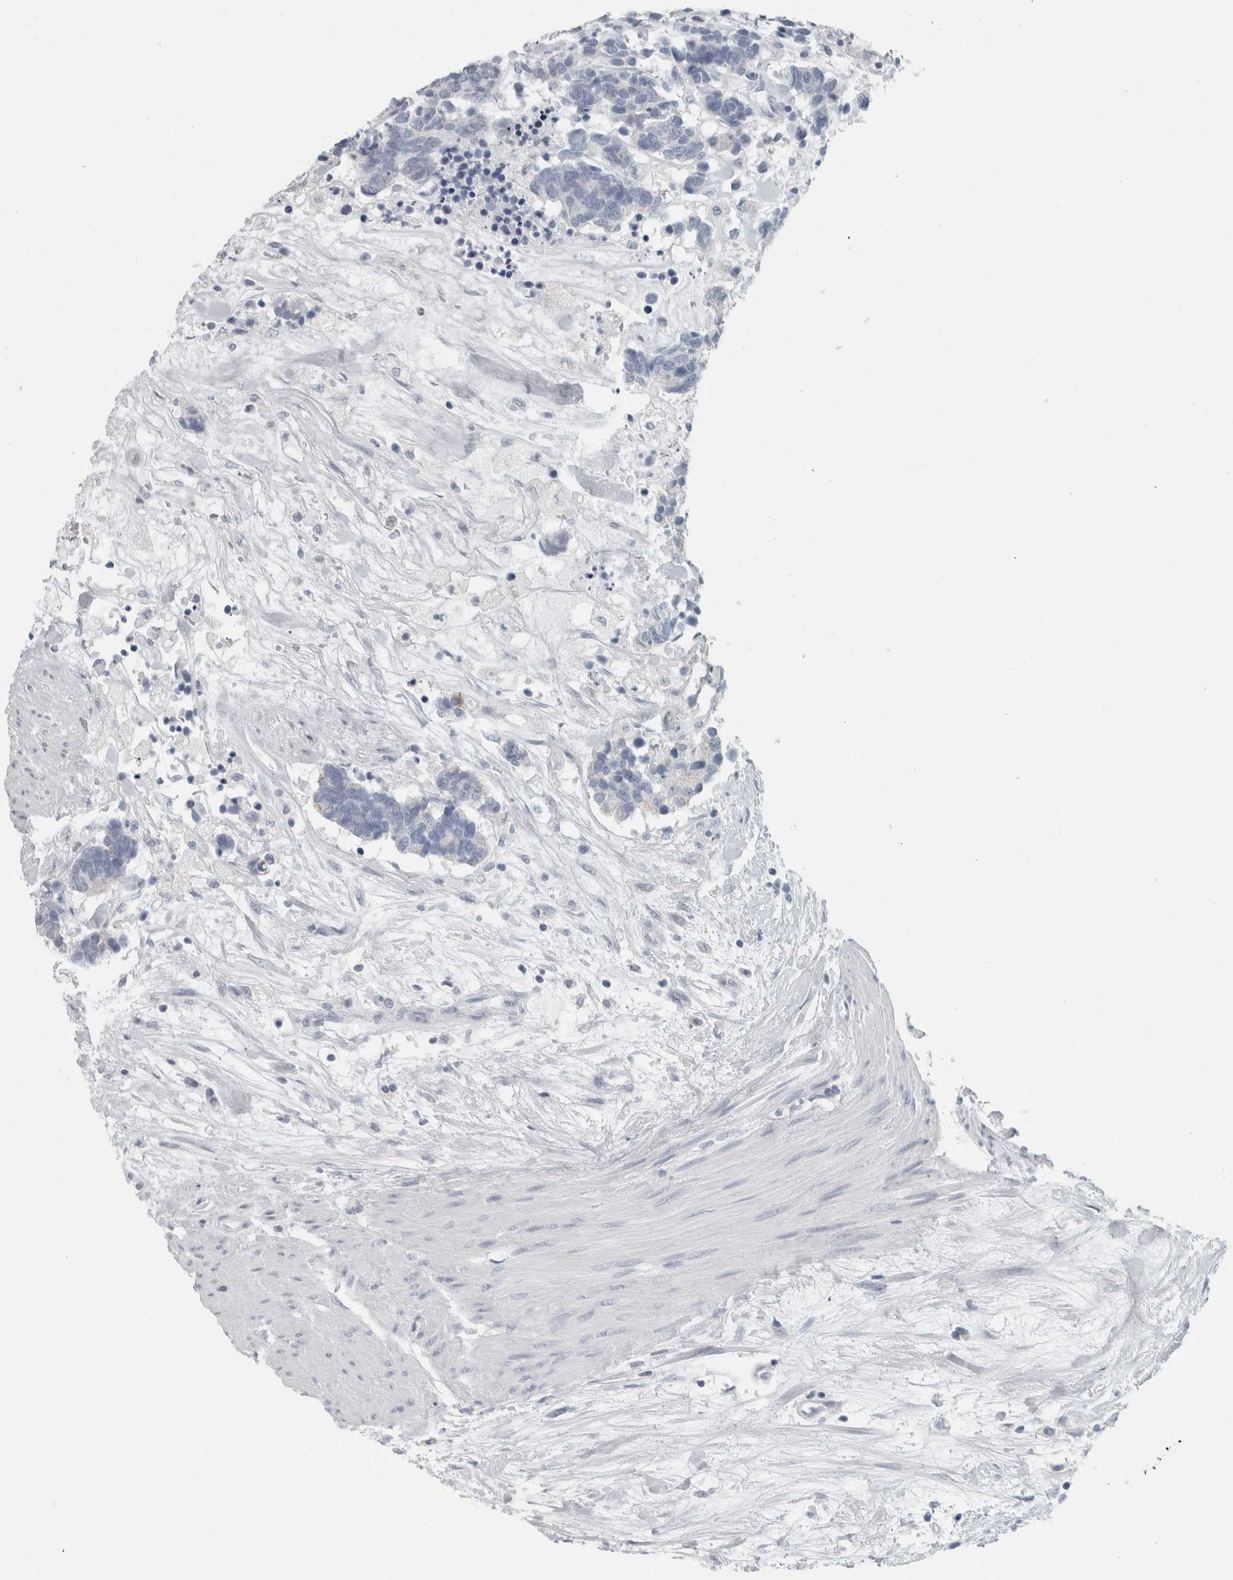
{"staining": {"intensity": "negative", "quantity": "none", "location": "none"}, "tissue": "carcinoid", "cell_type": "Tumor cells", "image_type": "cancer", "snomed": [{"axis": "morphology", "description": "Carcinoma, NOS"}, {"axis": "morphology", "description": "Carcinoid, malignant, NOS"}, {"axis": "topography", "description": "Urinary bladder"}], "caption": "A photomicrograph of carcinoid stained for a protein displays no brown staining in tumor cells.", "gene": "SLC28A3", "patient": {"sex": "male", "age": 57}}